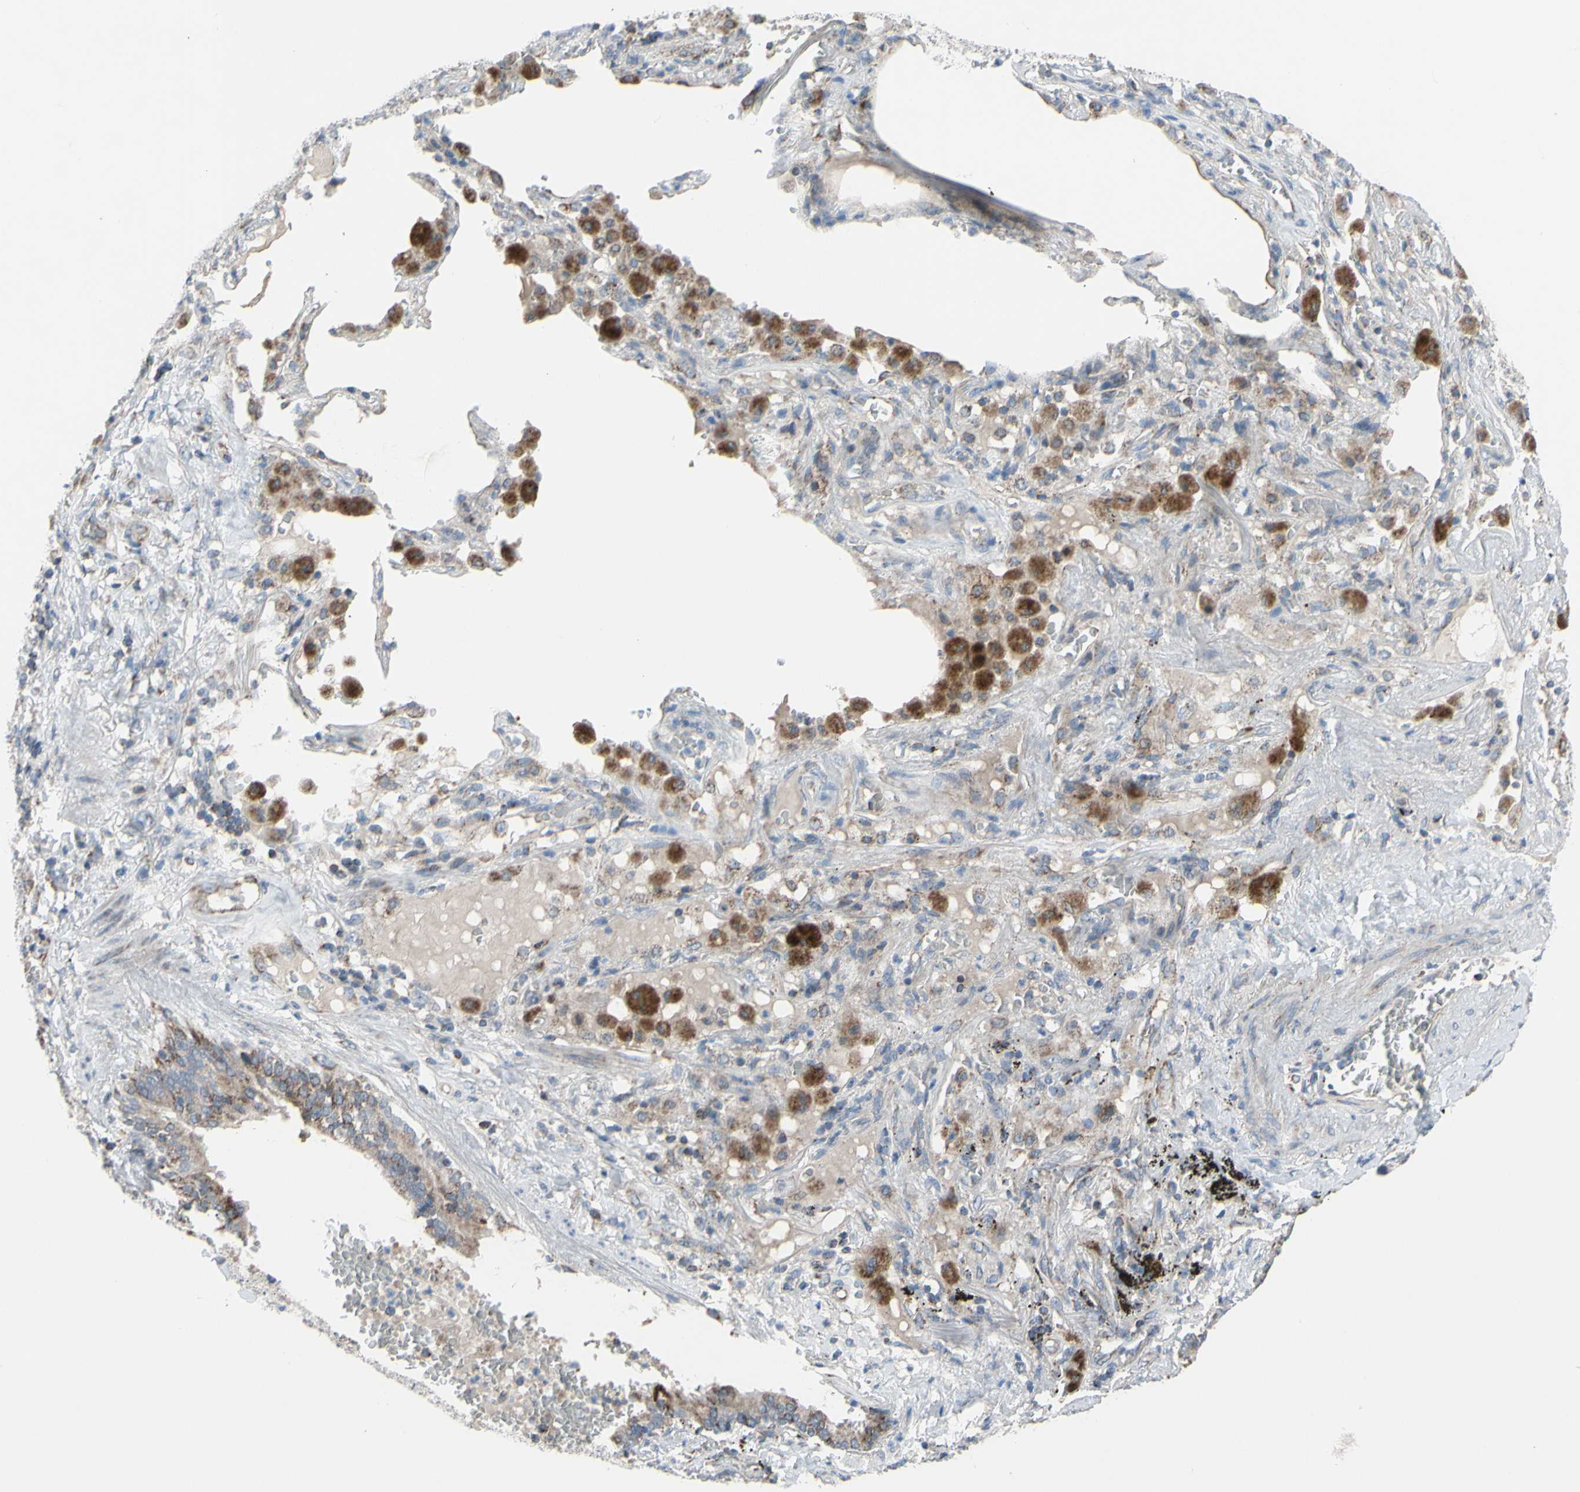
{"staining": {"intensity": "weak", "quantity": ">75%", "location": "cytoplasmic/membranous"}, "tissue": "lung cancer", "cell_type": "Tumor cells", "image_type": "cancer", "snomed": [{"axis": "morphology", "description": "Squamous cell carcinoma, NOS"}, {"axis": "topography", "description": "Lung"}], "caption": "High-power microscopy captured an IHC micrograph of lung squamous cell carcinoma, revealing weak cytoplasmic/membranous positivity in about >75% of tumor cells.", "gene": "GLT8D1", "patient": {"sex": "male", "age": 57}}